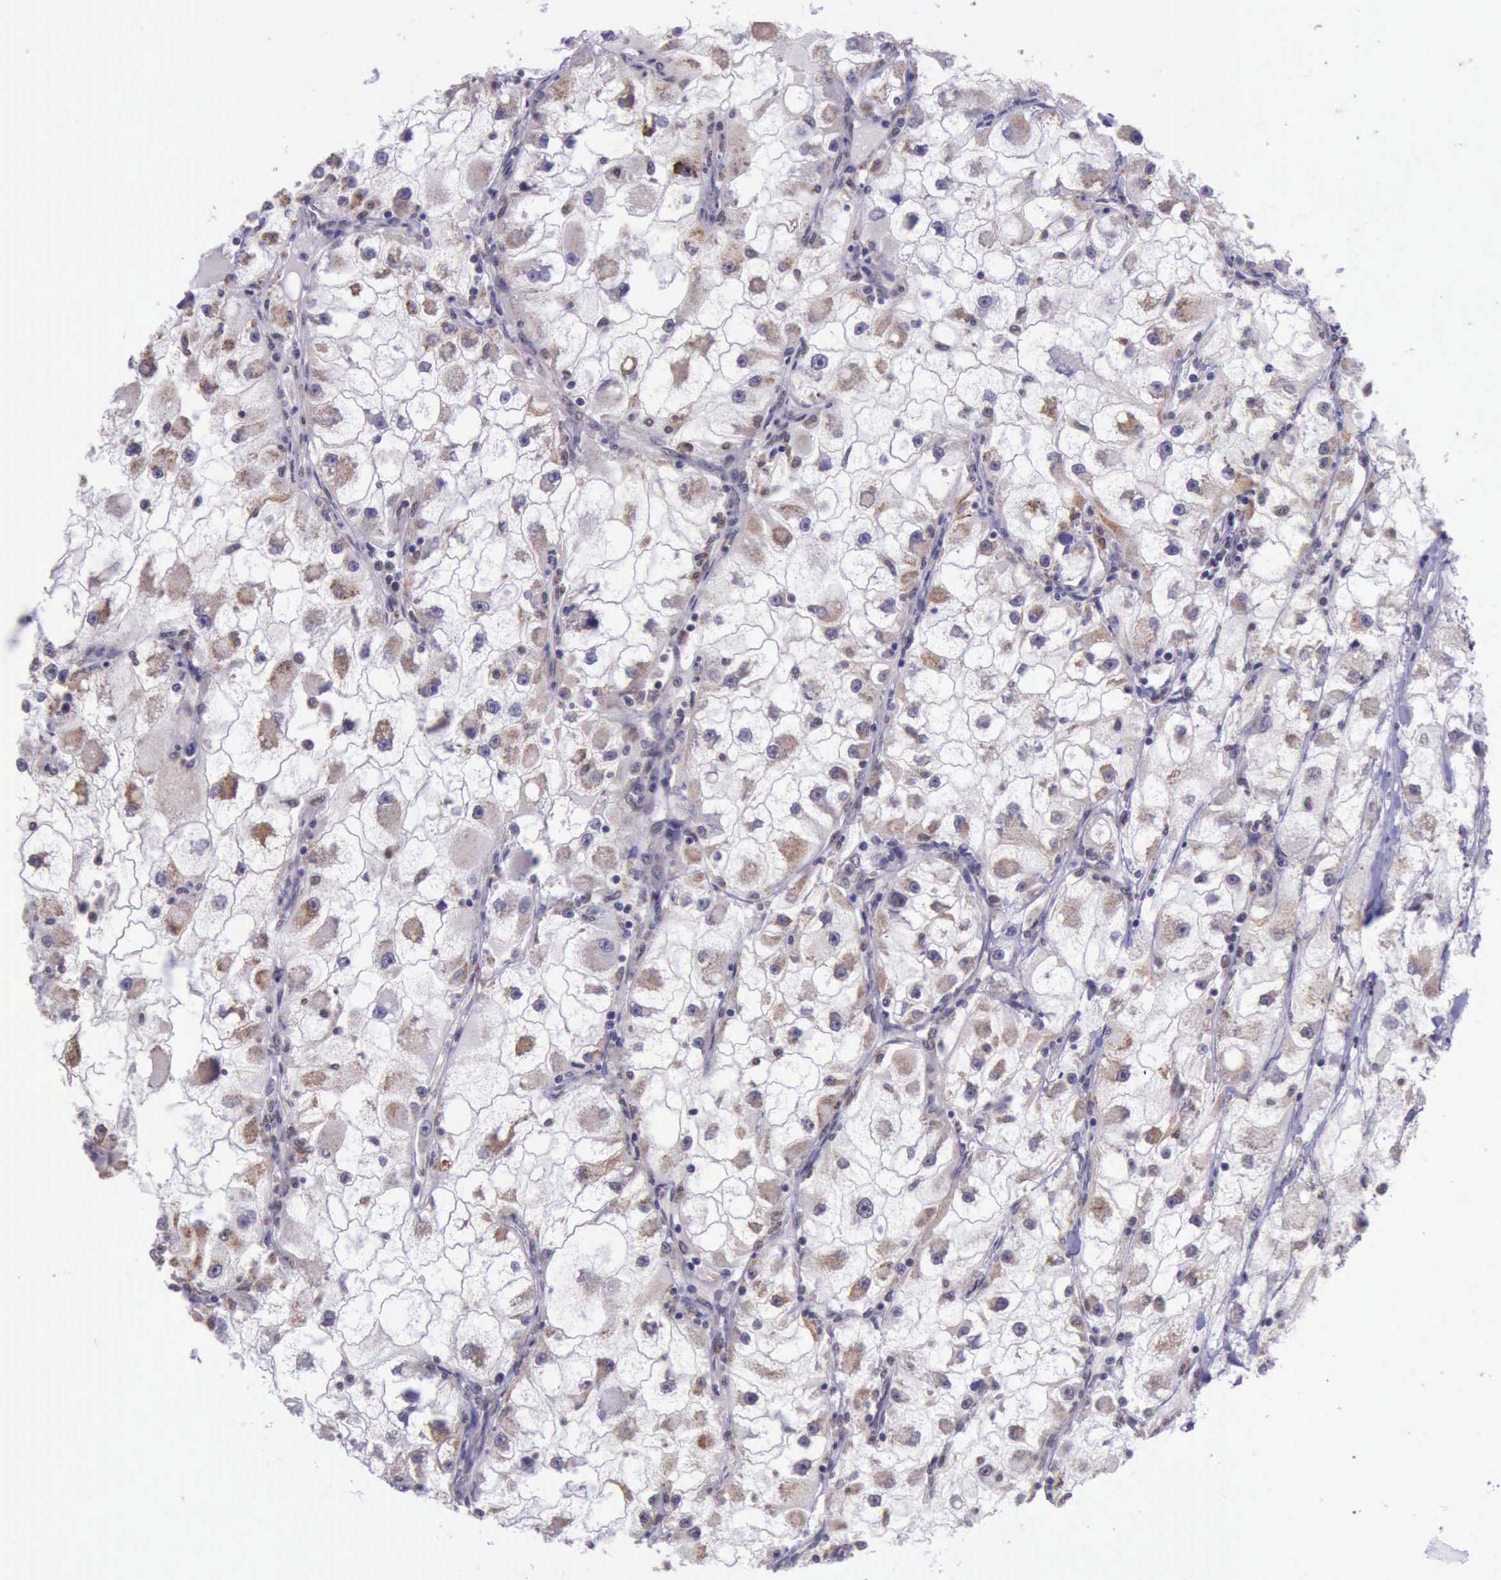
{"staining": {"intensity": "weak", "quantity": "25%-75%", "location": "nuclear"}, "tissue": "renal cancer", "cell_type": "Tumor cells", "image_type": "cancer", "snomed": [{"axis": "morphology", "description": "Adenocarcinoma, NOS"}, {"axis": "topography", "description": "Kidney"}], "caption": "Renal adenocarcinoma stained for a protein demonstrates weak nuclear positivity in tumor cells.", "gene": "PRPF39", "patient": {"sex": "female", "age": 73}}